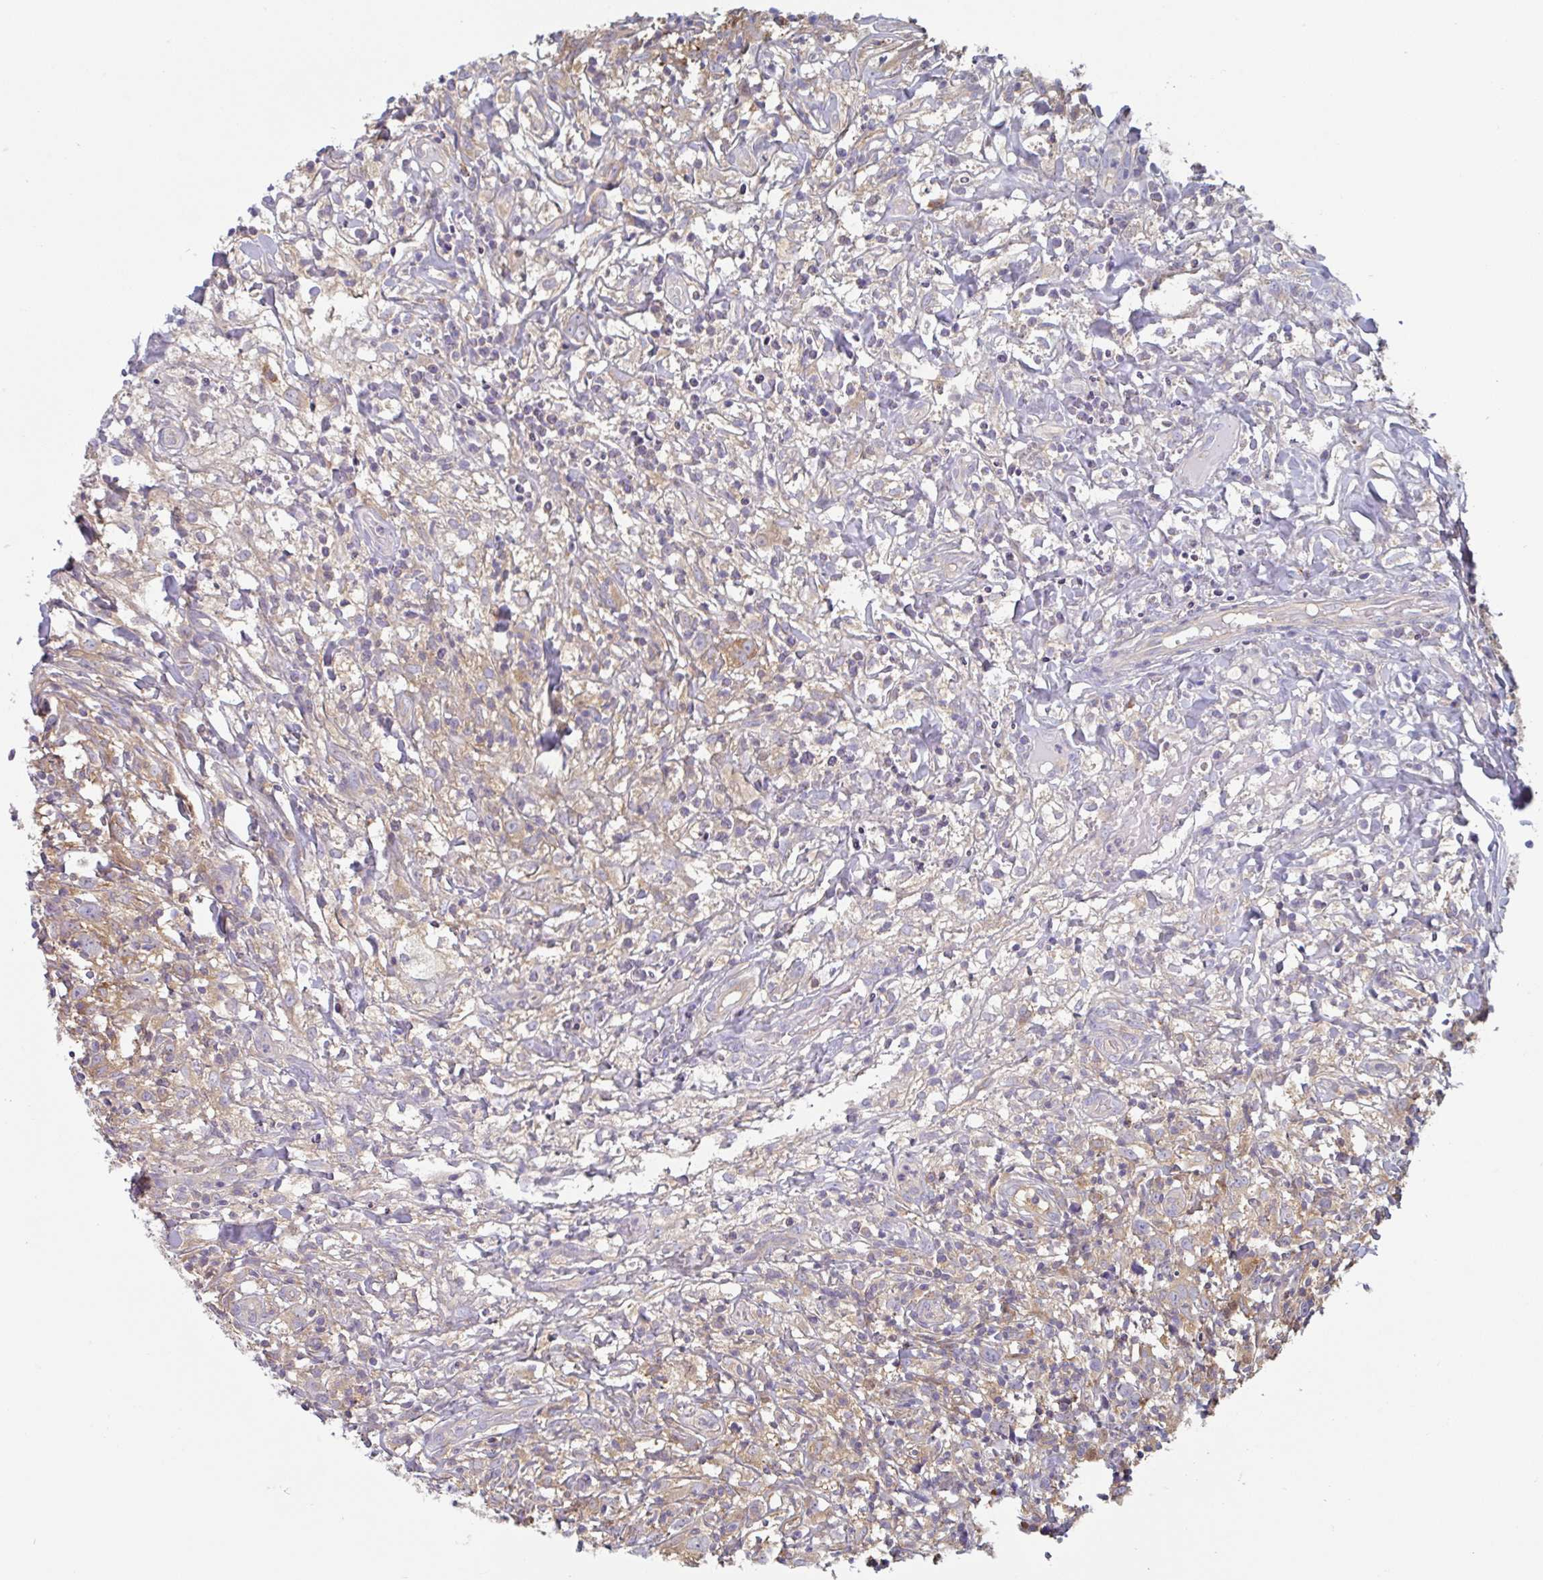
{"staining": {"intensity": "negative", "quantity": "none", "location": "none"}, "tissue": "lymphoma", "cell_type": "Tumor cells", "image_type": "cancer", "snomed": [{"axis": "morphology", "description": "Hodgkin's disease, NOS"}, {"axis": "topography", "description": "No Tissue"}], "caption": "There is no significant expression in tumor cells of lymphoma.", "gene": "AMPD2", "patient": {"sex": "female", "age": 21}}